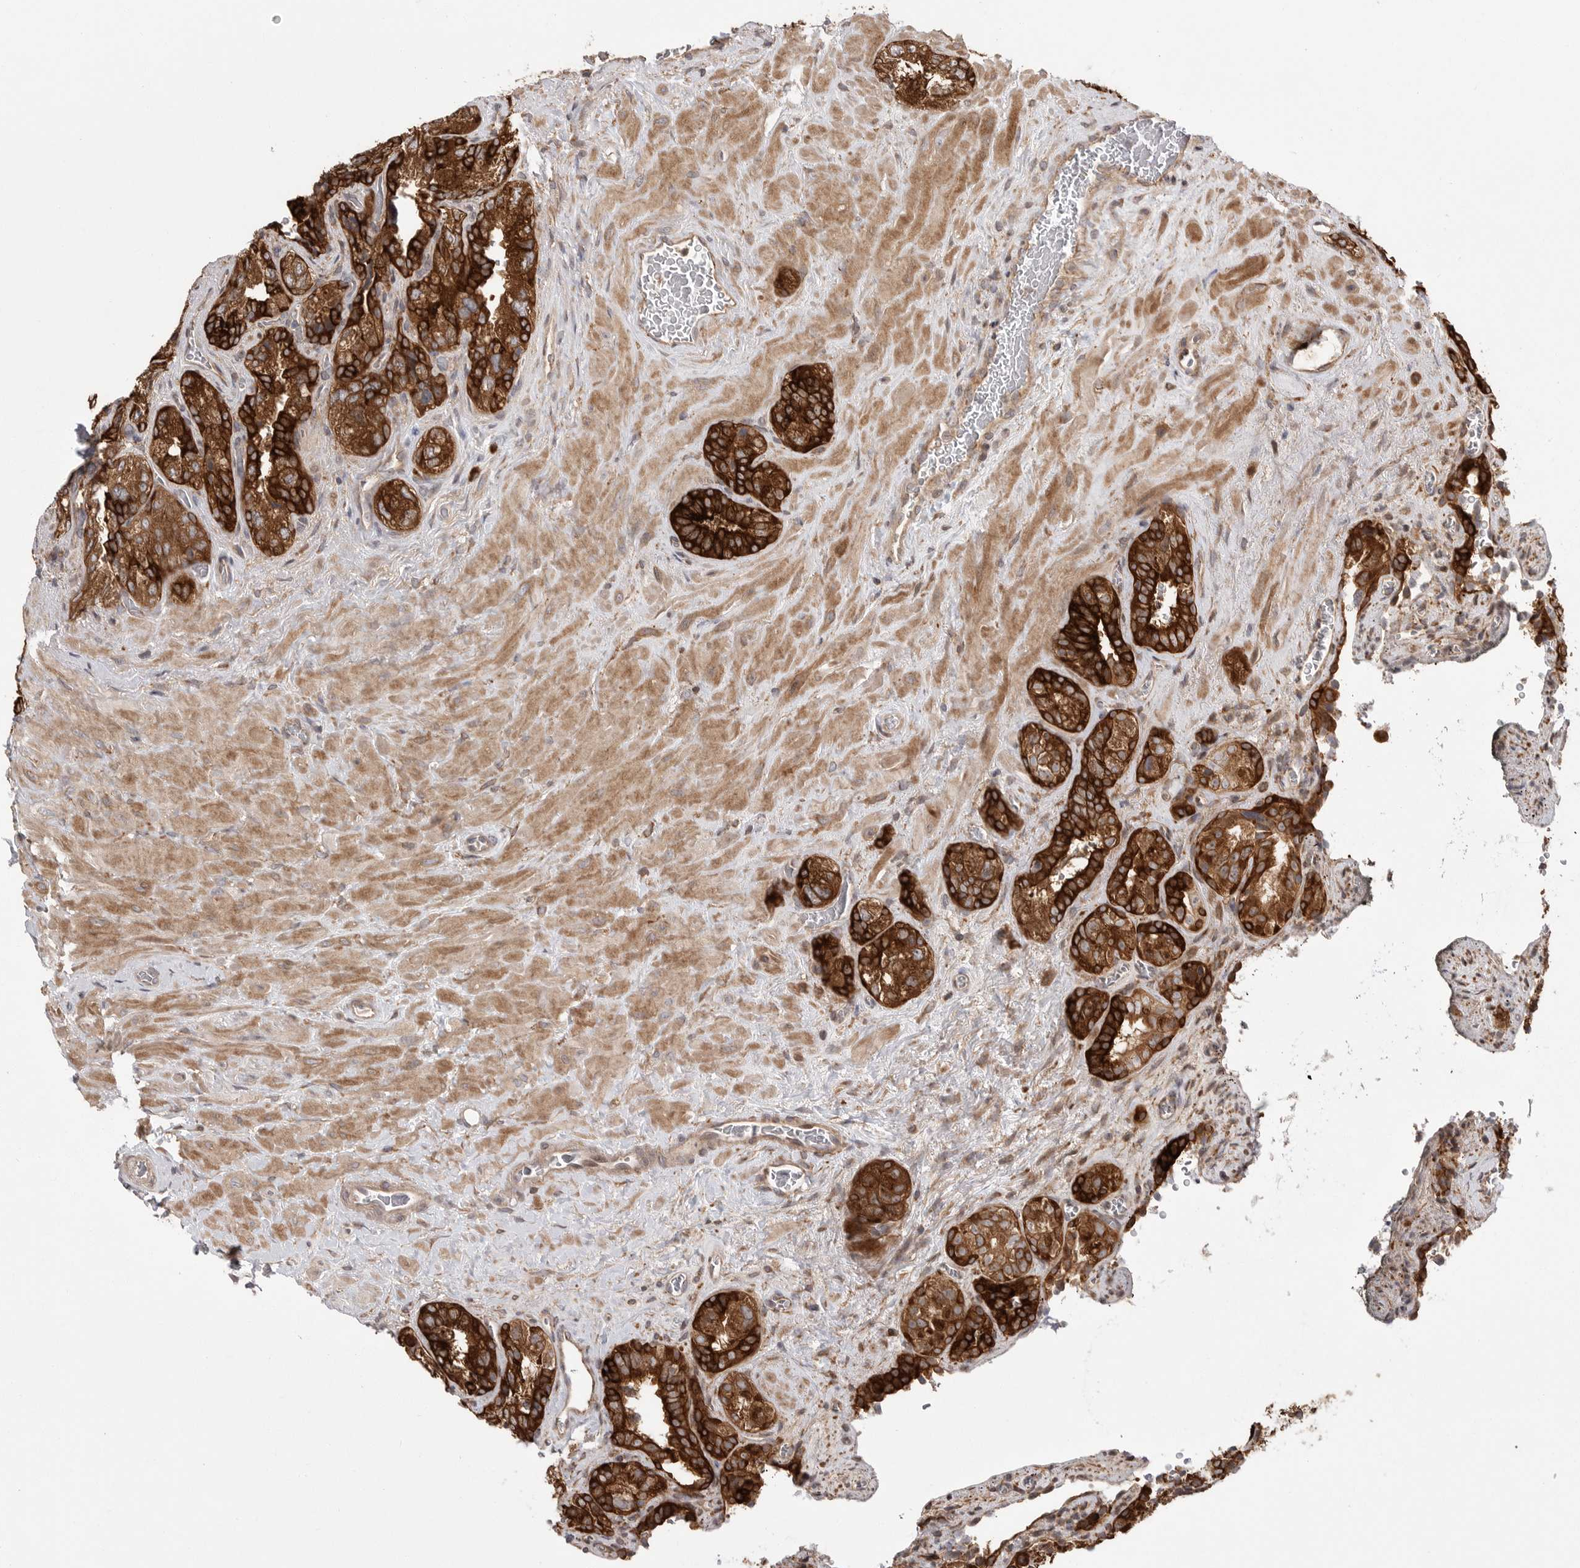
{"staining": {"intensity": "strong", "quantity": ">75%", "location": "cytoplasmic/membranous"}, "tissue": "seminal vesicle", "cell_type": "Glandular cells", "image_type": "normal", "snomed": [{"axis": "morphology", "description": "Normal tissue, NOS"}, {"axis": "topography", "description": "Prostate"}, {"axis": "topography", "description": "Seminal veicle"}], "caption": "An immunohistochemistry histopathology image of normal tissue is shown. Protein staining in brown highlights strong cytoplasmic/membranous positivity in seminal vesicle within glandular cells.", "gene": "OXR1", "patient": {"sex": "male", "age": 67}}